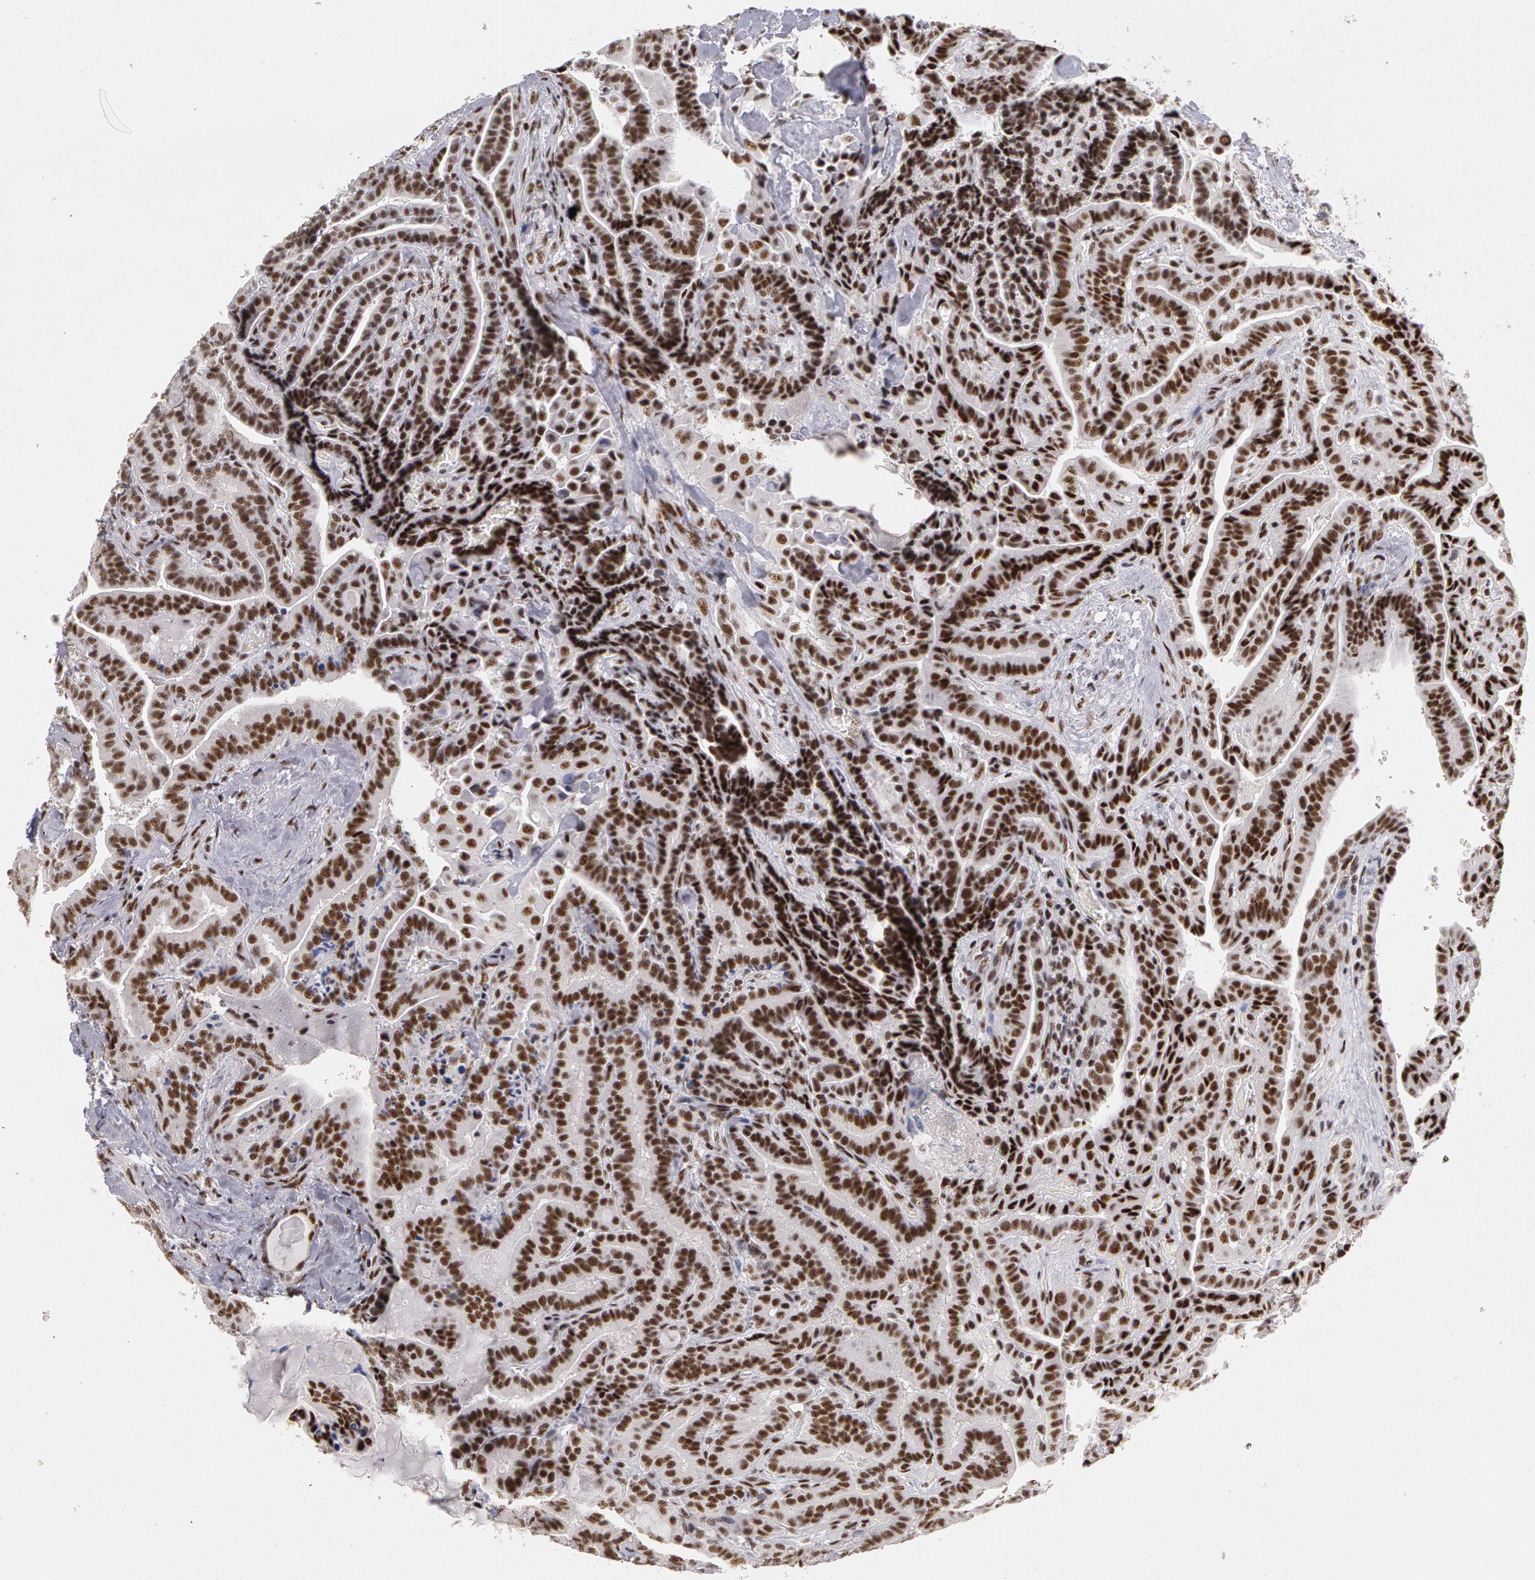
{"staining": {"intensity": "strong", "quantity": ">75%", "location": "nuclear"}, "tissue": "thyroid cancer", "cell_type": "Tumor cells", "image_type": "cancer", "snomed": [{"axis": "morphology", "description": "Papillary adenocarcinoma, NOS"}, {"axis": "topography", "description": "Thyroid gland"}], "caption": "Immunohistochemical staining of thyroid cancer (papillary adenocarcinoma) reveals strong nuclear protein staining in approximately >75% of tumor cells.", "gene": "PNN", "patient": {"sex": "male", "age": 87}}